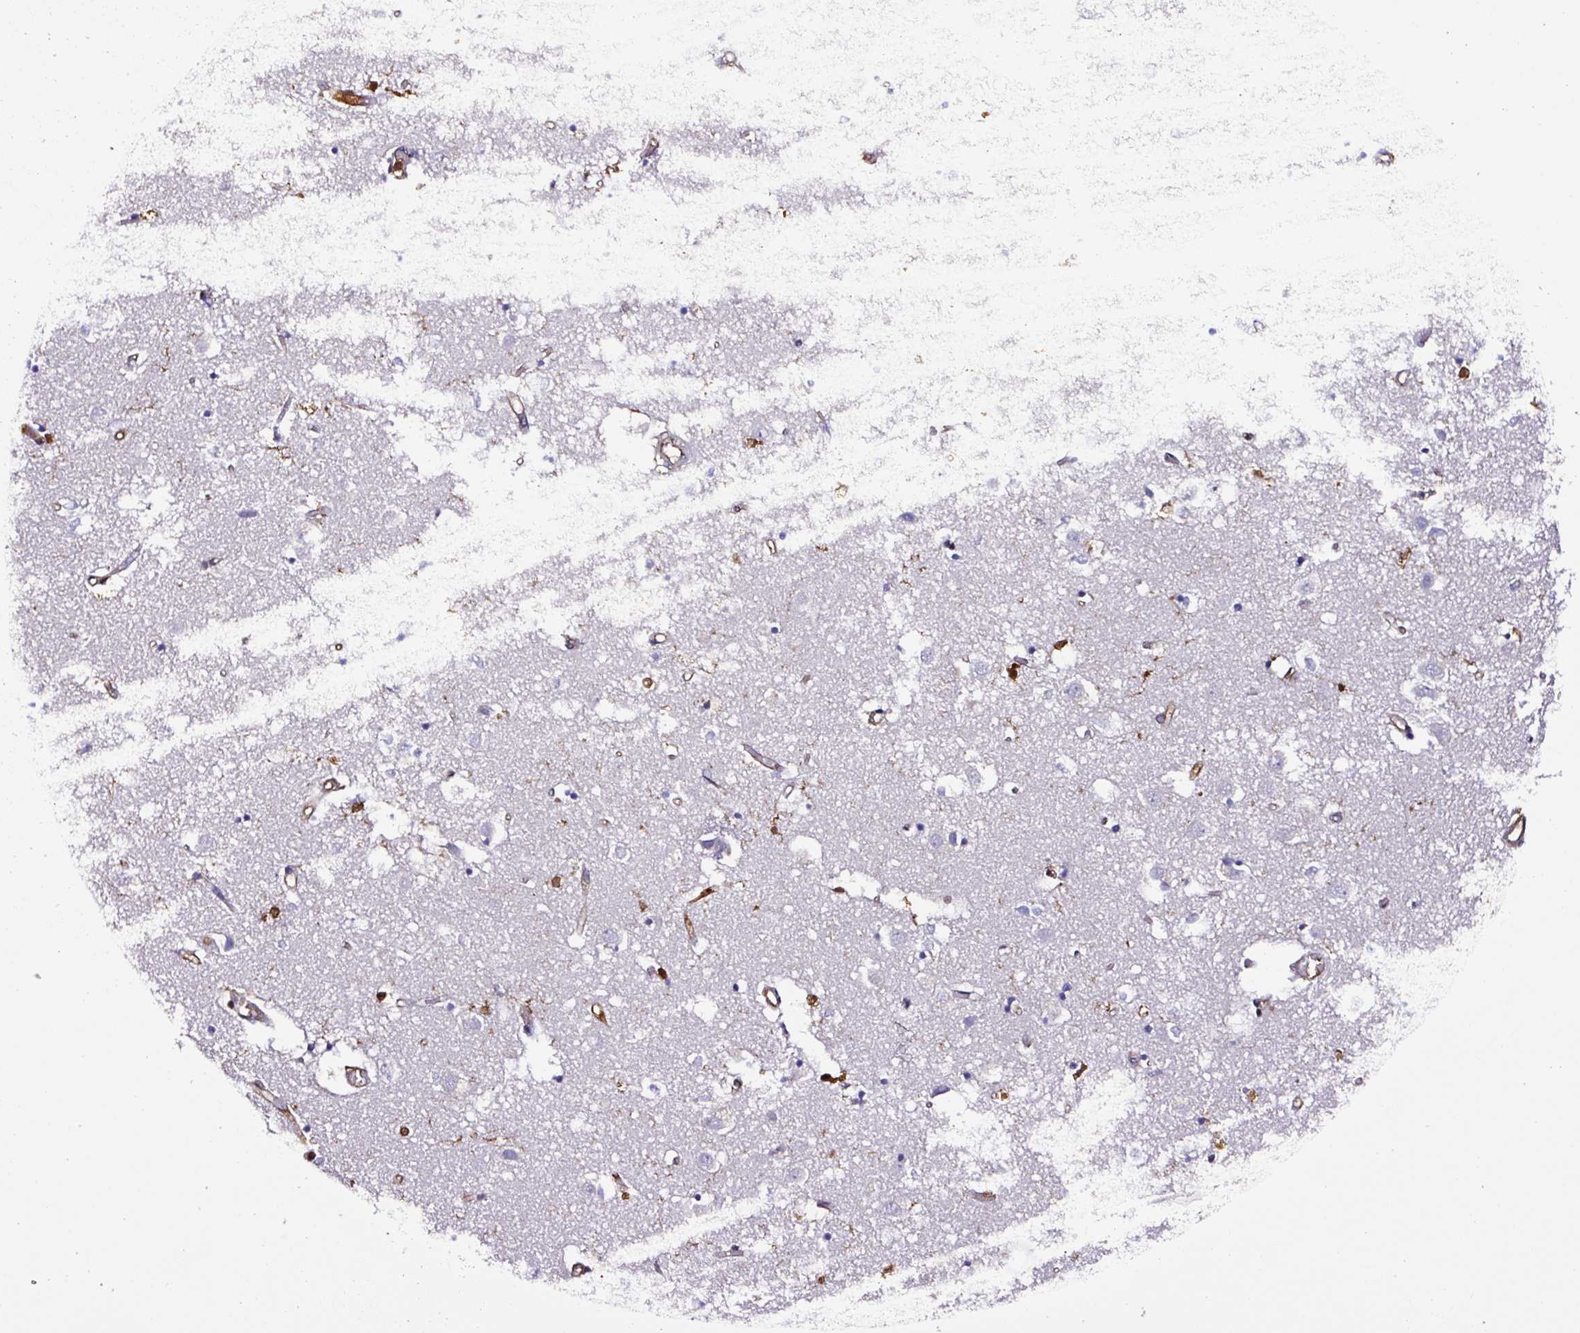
{"staining": {"intensity": "strong", "quantity": "<25%", "location": "cytoplasmic/membranous,nuclear"}, "tissue": "caudate", "cell_type": "Glial cells", "image_type": "normal", "snomed": [{"axis": "morphology", "description": "Normal tissue, NOS"}, {"axis": "topography", "description": "Lateral ventricle wall"}], "caption": "Immunohistochemical staining of benign human caudate displays <25% levels of strong cytoplasmic/membranous,nuclear protein expression in approximately <25% of glial cells. (DAB (3,3'-diaminobenzidine) IHC with brightfield microscopy, high magnification).", "gene": "ARHGDIB", "patient": {"sex": "male", "age": 70}}